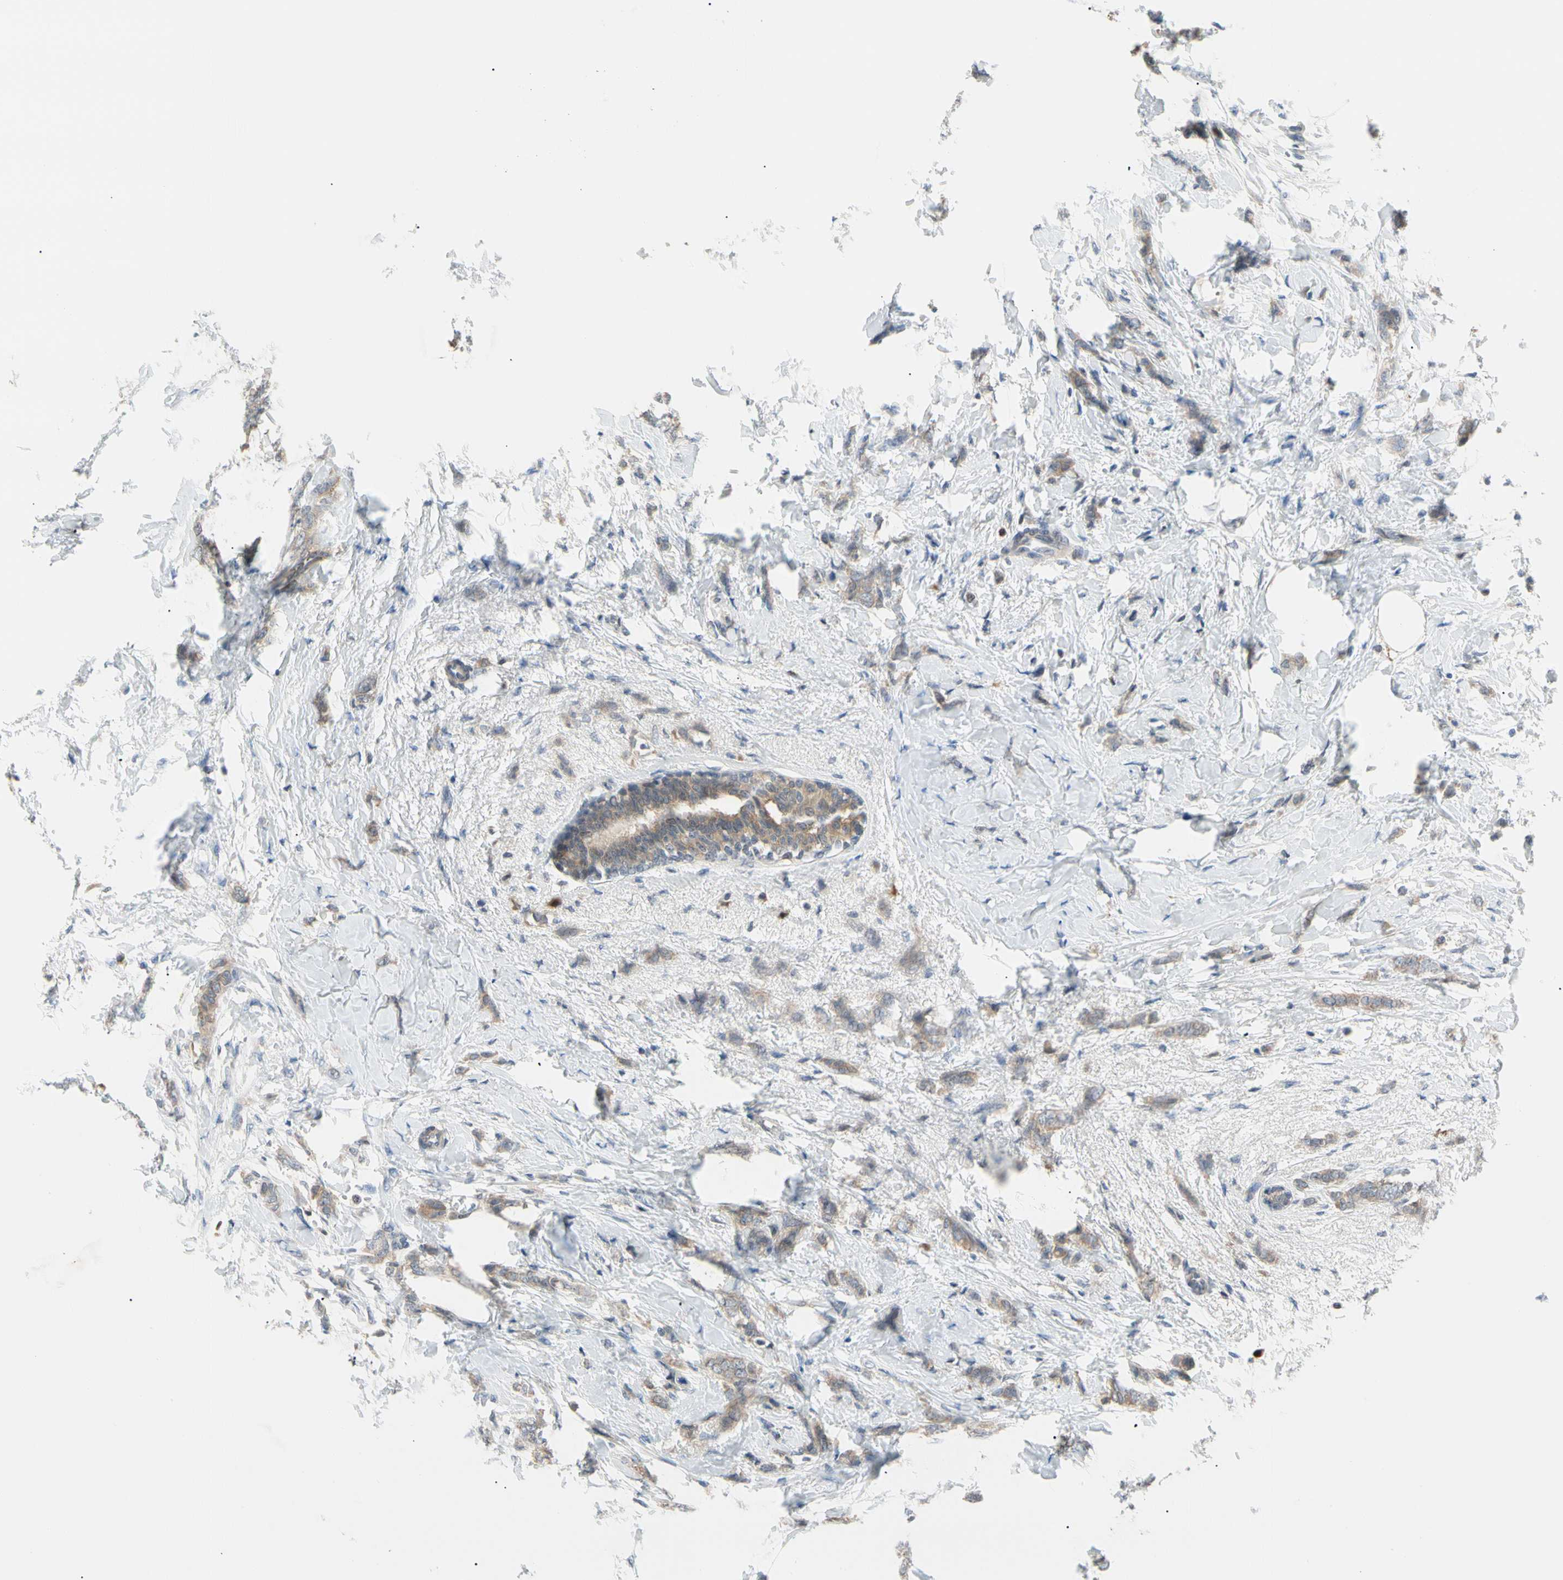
{"staining": {"intensity": "moderate", "quantity": ">75%", "location": "cytoplasmic/membranous"}, "tissue": "breast cancer", "cell_type": "Tumor cells", "image_type": "cancer", "snomed": [{"axis": "morphology", "description": "Lobular carcinoma, in situ"}, {"axis": "morphology", "description": "Lobular carcinoma"}, {"axis": "topography", "description": "Breast"}], "caption": "Brown immunohistochemical staining in breast cancer (lobular carcinoma in situ) reveals moderate cytoplasmic/membranous expression in about >75% of tumor cells.", "gene": "SEC23B", "patient": {"sex": "female", "age": 41}}